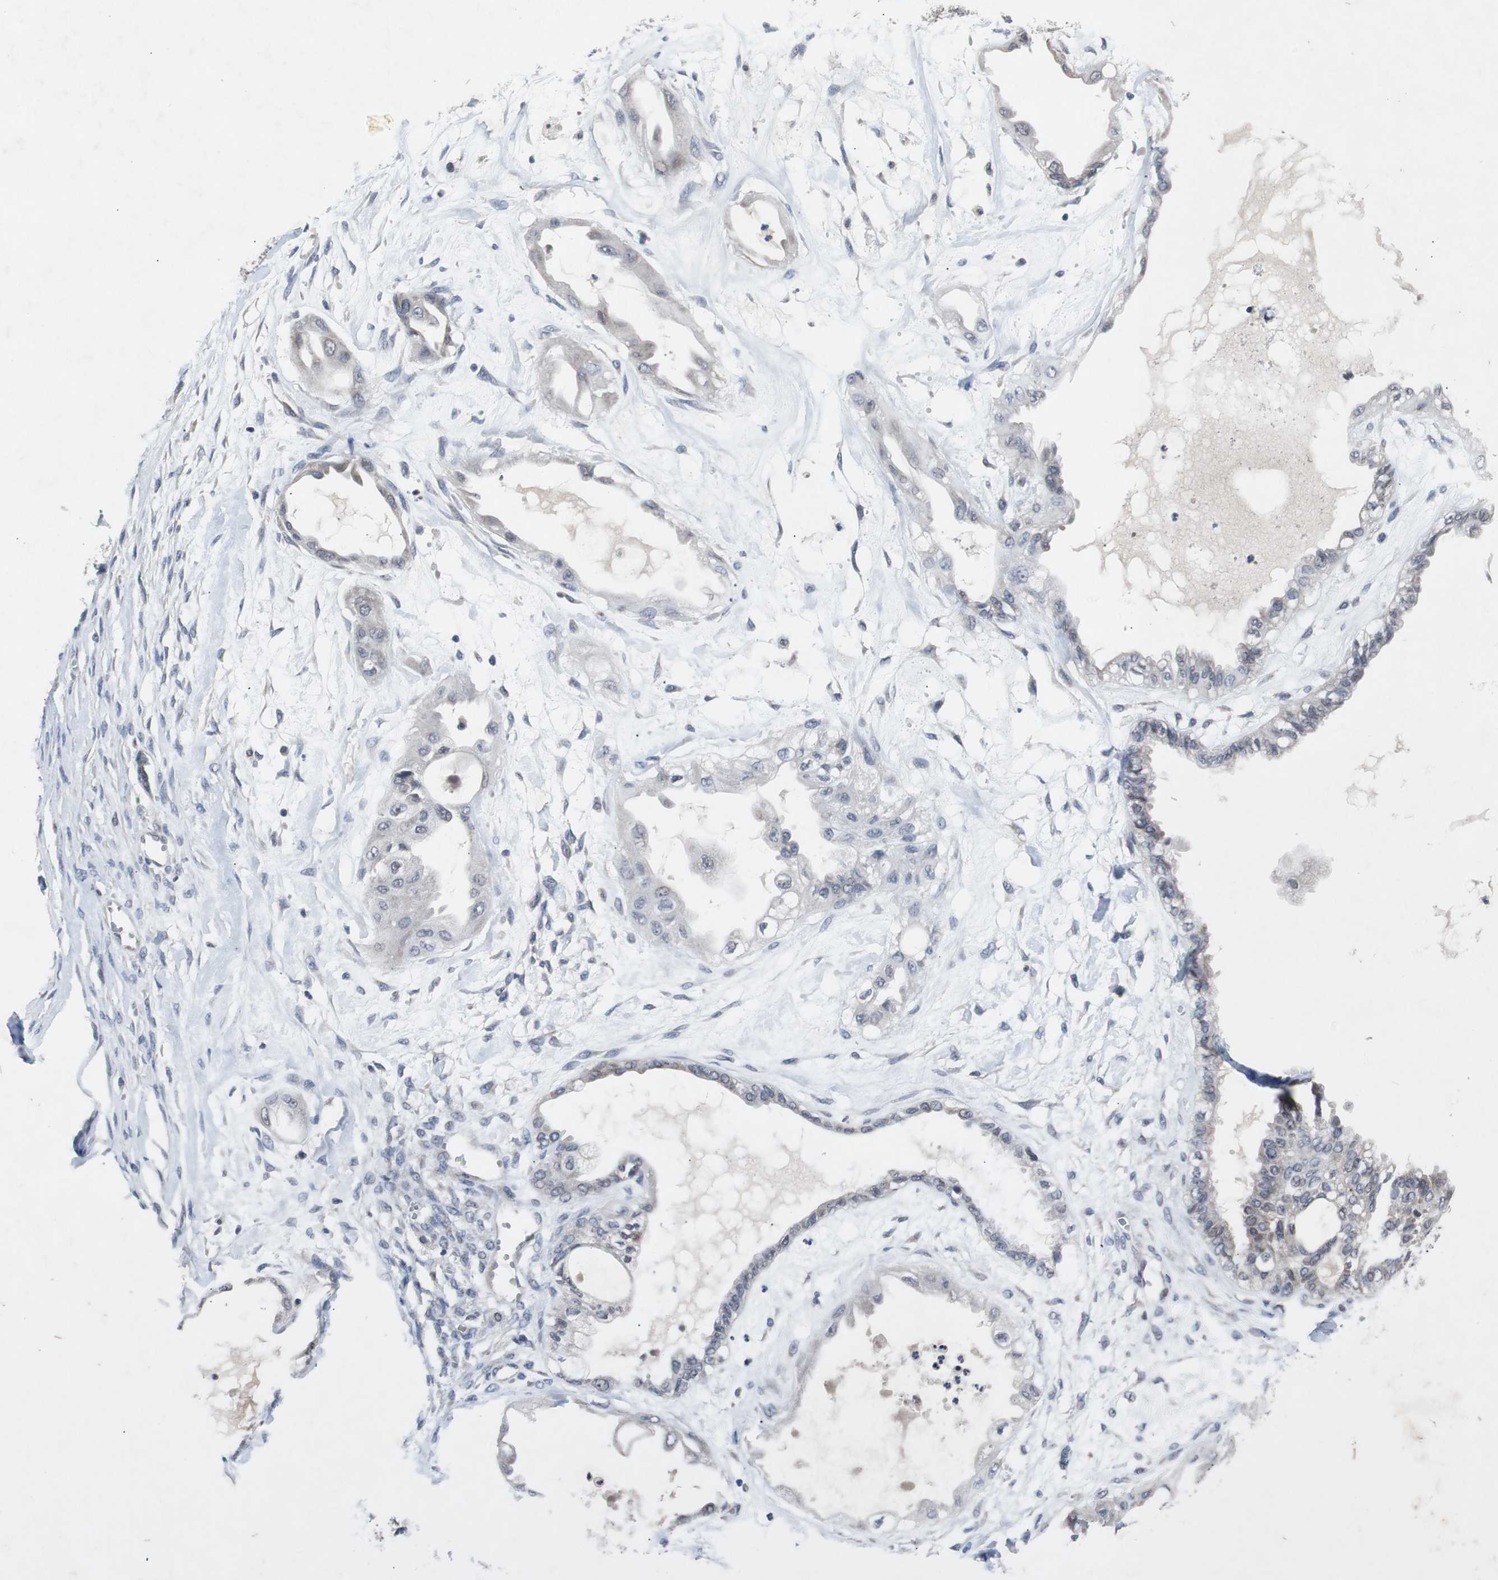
{"staining": {"intensity": "weak", "quantity": "25%-75%", "location": "cytoplasmic/membranous"}, "tissue": "ovarian cancer", "cell_type": "Tumor cells", "image_type": "cancer", "snomed": [{"axis": "morphology", "description": "Carcinoma, NOS"}, {"axis": "morphology", "description": "Carcinoma, endometroid"}, {"axis": "topography", "description": "Ovary"}], "caption": "Immunohistochemistry staining of ovarian cancer, which exhibits low levels of weak cytoplasmic/membranous staining in approximately 25%-75% of tumor cells indicating weak cytoplasmic/membranous protein staining. The staining was performed using DAB (3,3'-diaminobenzidine) (brown) for protein detection and nuclei were counterstained in hematoxylin (blue).", "gene": "RBM47", "patient": {"sex": "female", "age": 50}}